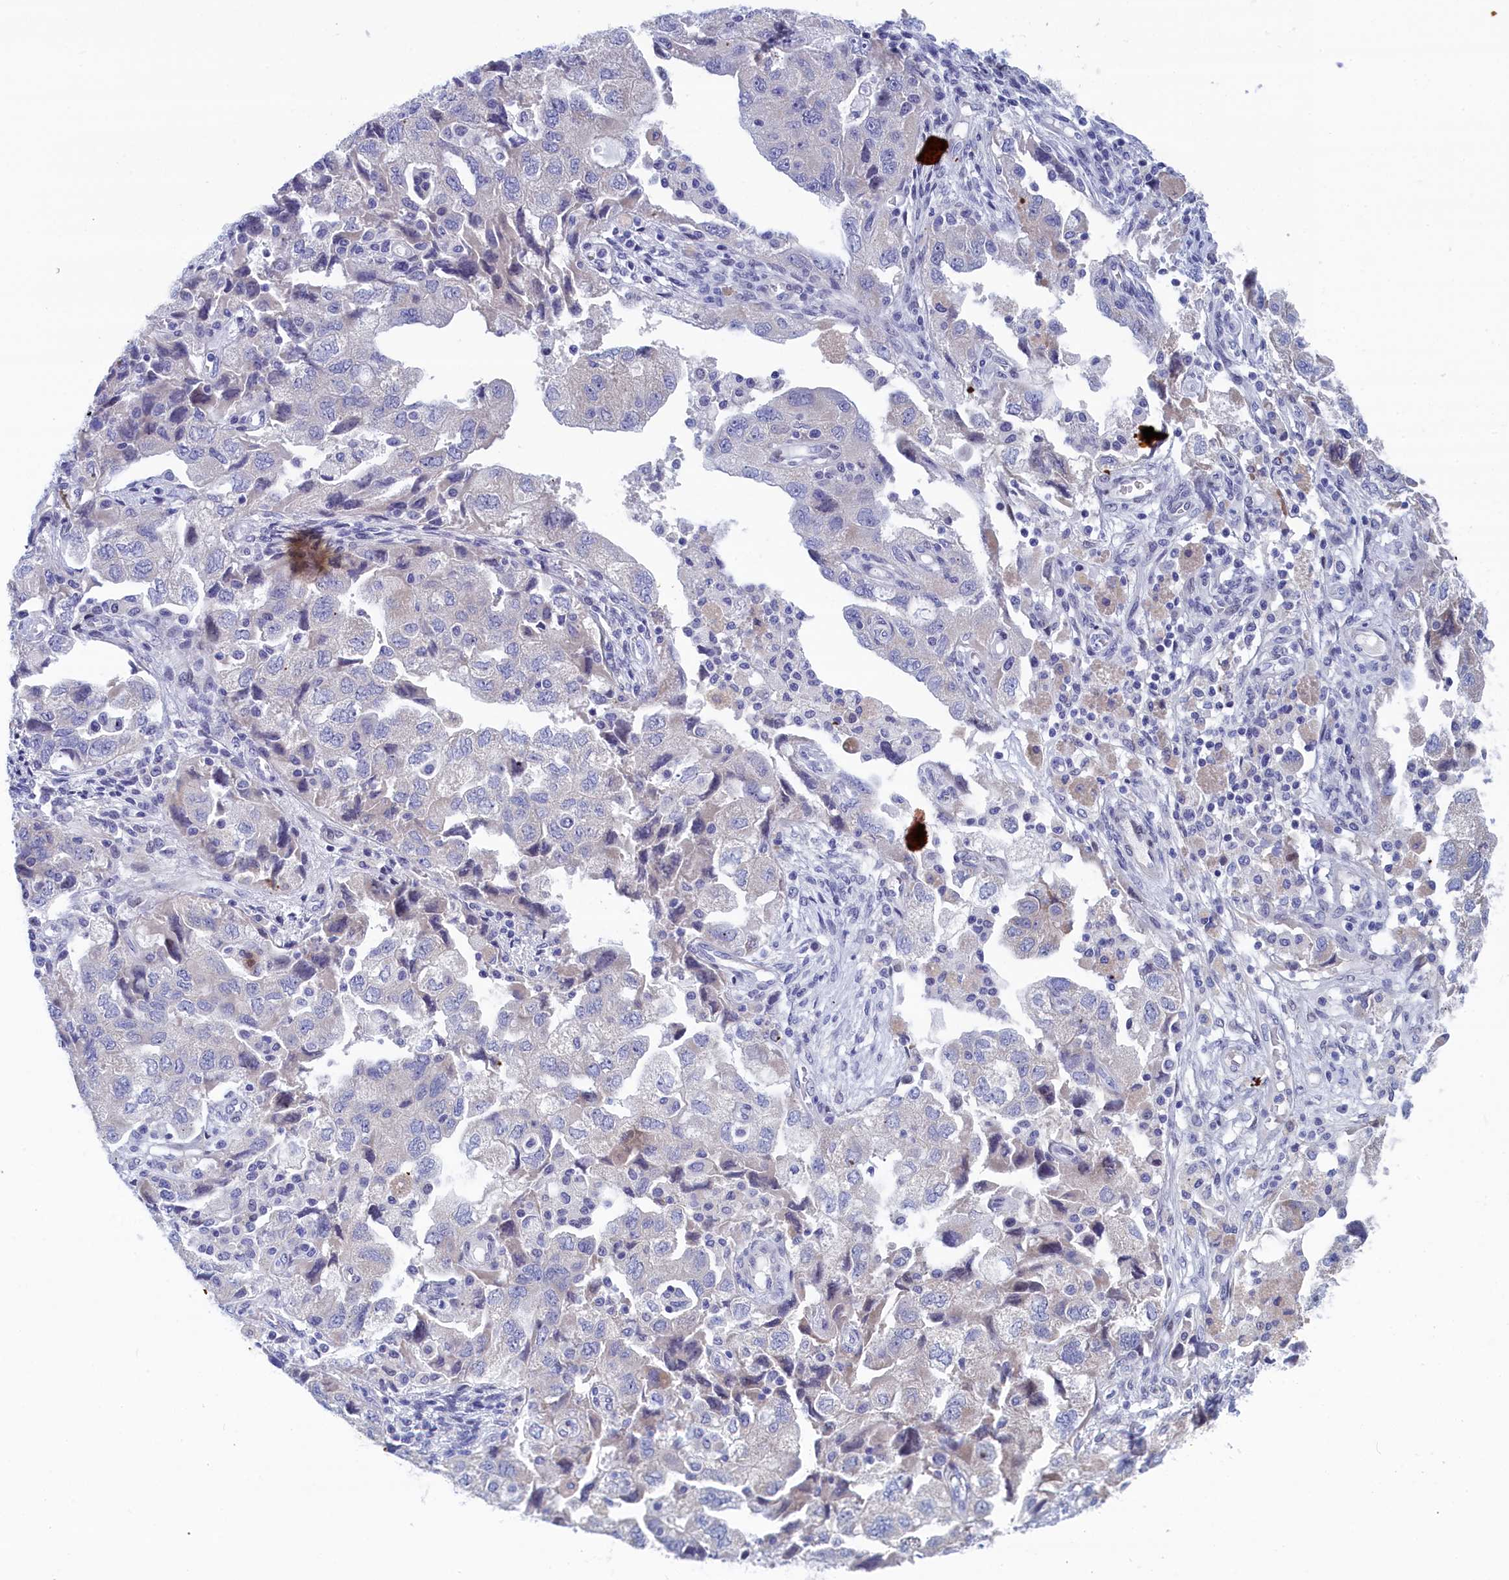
{"staining": {"intensity": "negative", "quantity": "none", "location": "none"}, "tissue": "ovarian cancer", "cell_type": "Tumor cells", "image_type": "cancer", "snomed": [{"axis": "morphology", "description": "Carcinoma, NOS"}, {"axis": "morphology", "description": "Cystadenocarcinoma, serous, NOS"}, {"axis": "topography", "description": "Ovary"}], "caption": "Serous cystadenocarcinoma (ovarian) stained for a protein using immunohistochemistry (IHC) exhibits no positivity tumor cells.", "gene": "WDR83", "patient": {"sex": "female", "age": 69}}